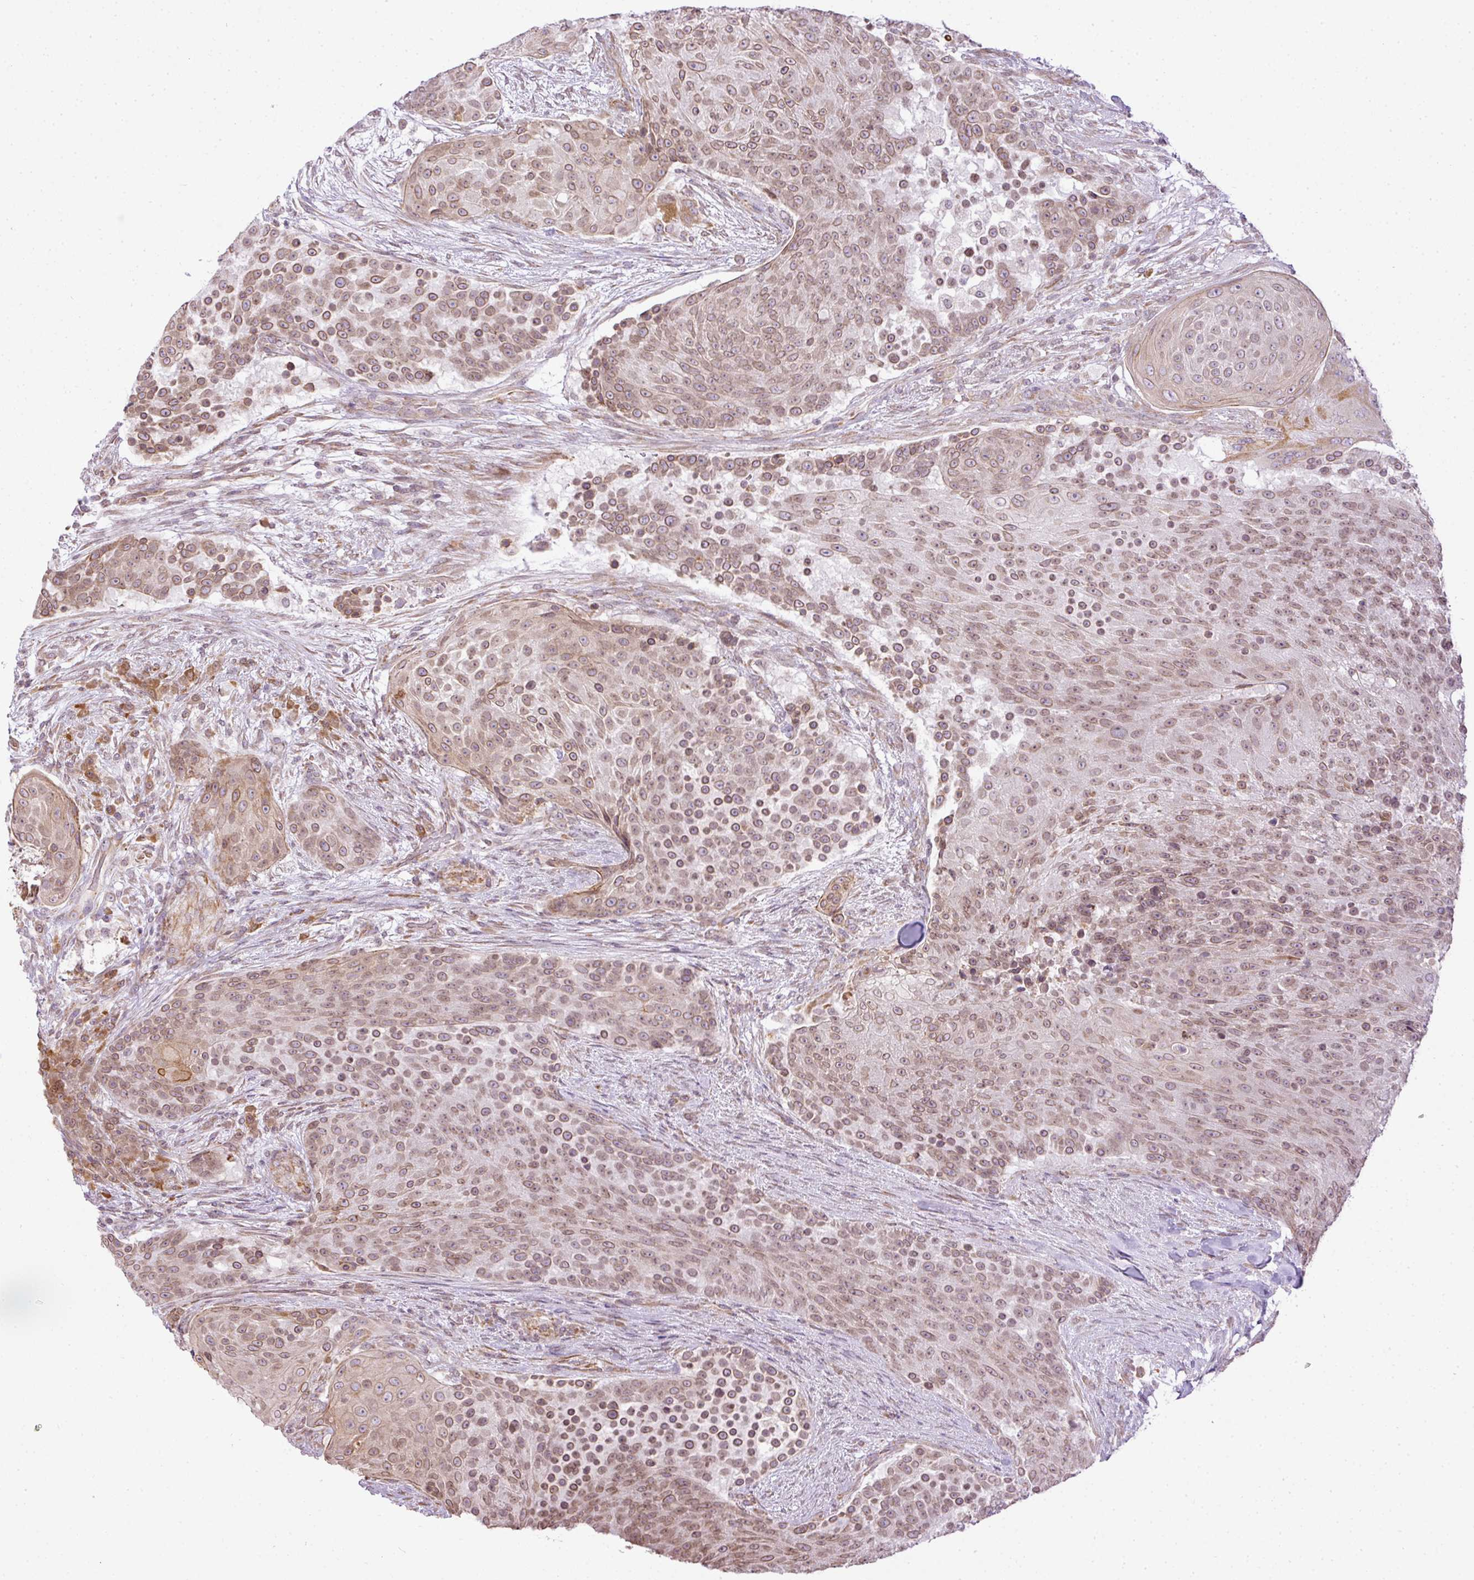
{"staining": {"intensity": "weak", "quantity": ">75%", "location": "nuclear"}, "tissue": "urothelial cancer", "cell_type": "Tumor cells", "image_type": "cancer", "snomed": [{"axis": "morphology", "description": "Urothelial carcinoma, High grade"}, {"axis": "topography", "description": "Urinary bladder"}], "caption": "A high-resolution micrograph shows immunohistochemistry staining of high-grade urothelial carcinoma, which displays weak nuclear positivity in about >75% of tumor cells.", "gene": "COX18", "patient": {"sex": "female", "age": 63}}